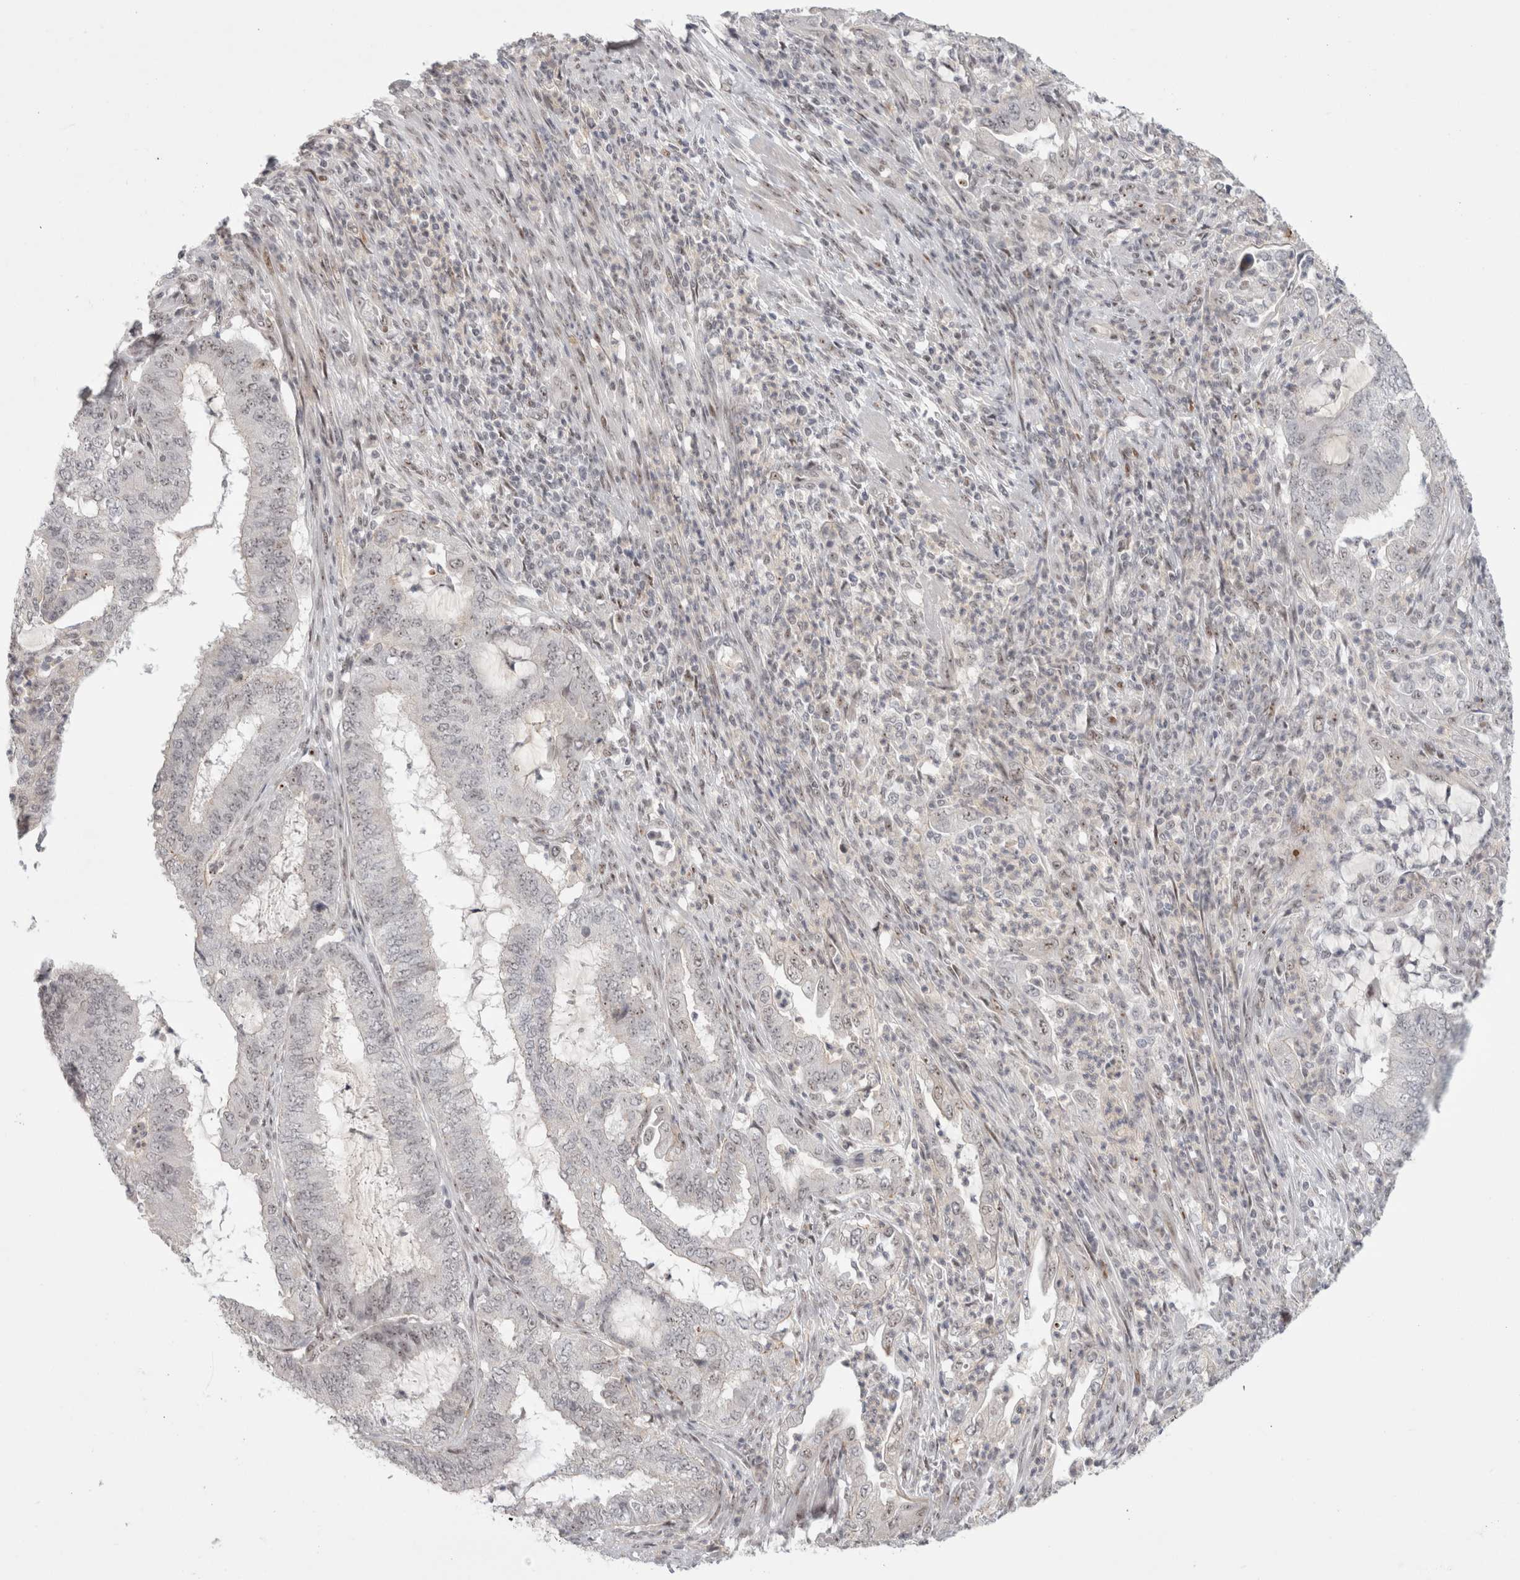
{"staining": {"intensity": "negative", "quantity": "none", "location": "none"}, "tissue": "endometrial cancer", "cell_type": "Tumor cells", "image_type": "cancer", "snomed": [{"axis": "morphology", "description": "Adenocarcinoma, NOS"}, {"axis": "topography", "description": "Endometrium"}], "caption": "A high-resolution image shows immunohistochemistry (IHC) staining of endometrial adenocarcinoma, which demonstrates no significant expression in tumor cells.", "gene": "SENP6", "patient": {"sex": "female", "age": 49}}